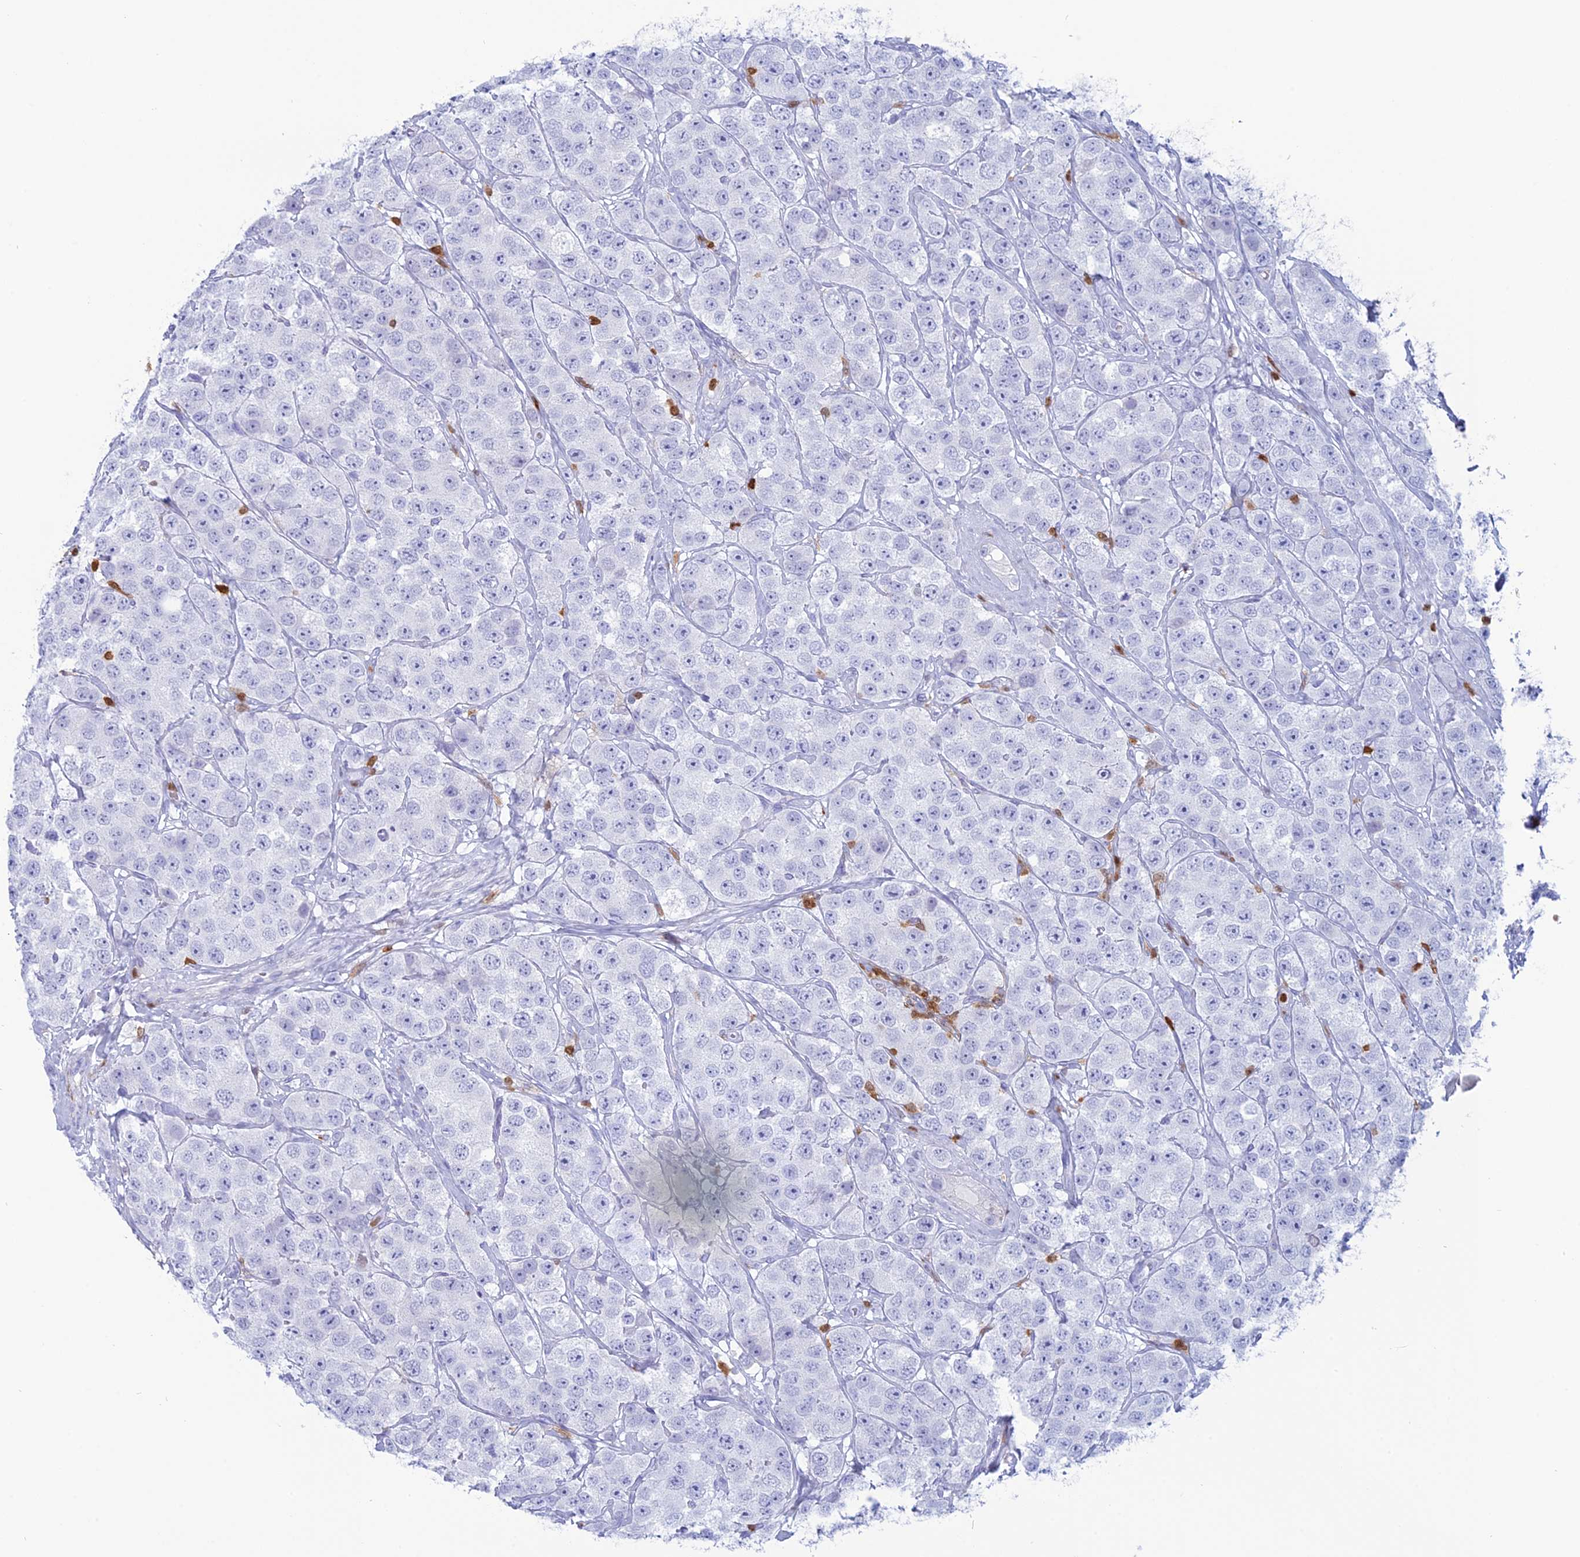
{"staining": {"intensity": "negative", "quantity": "none", "location": "none"}, "tissue": "testis cancer", "cell_type": "Tumor cells", "image_type": "cancer", "snomed": [{"axis": "morphology", "description": "Seminoma, NOS"}, {"axis": "topography", "description": "Testis"}], "caption": "Immunohistochemistry (IHC) photomicrograph of testis seminoma stained for a protein (brown), which exhibits no positivity in tumor cells.", "gene": "PGBD4", "patient": {"sex": "male", "age": 28}}